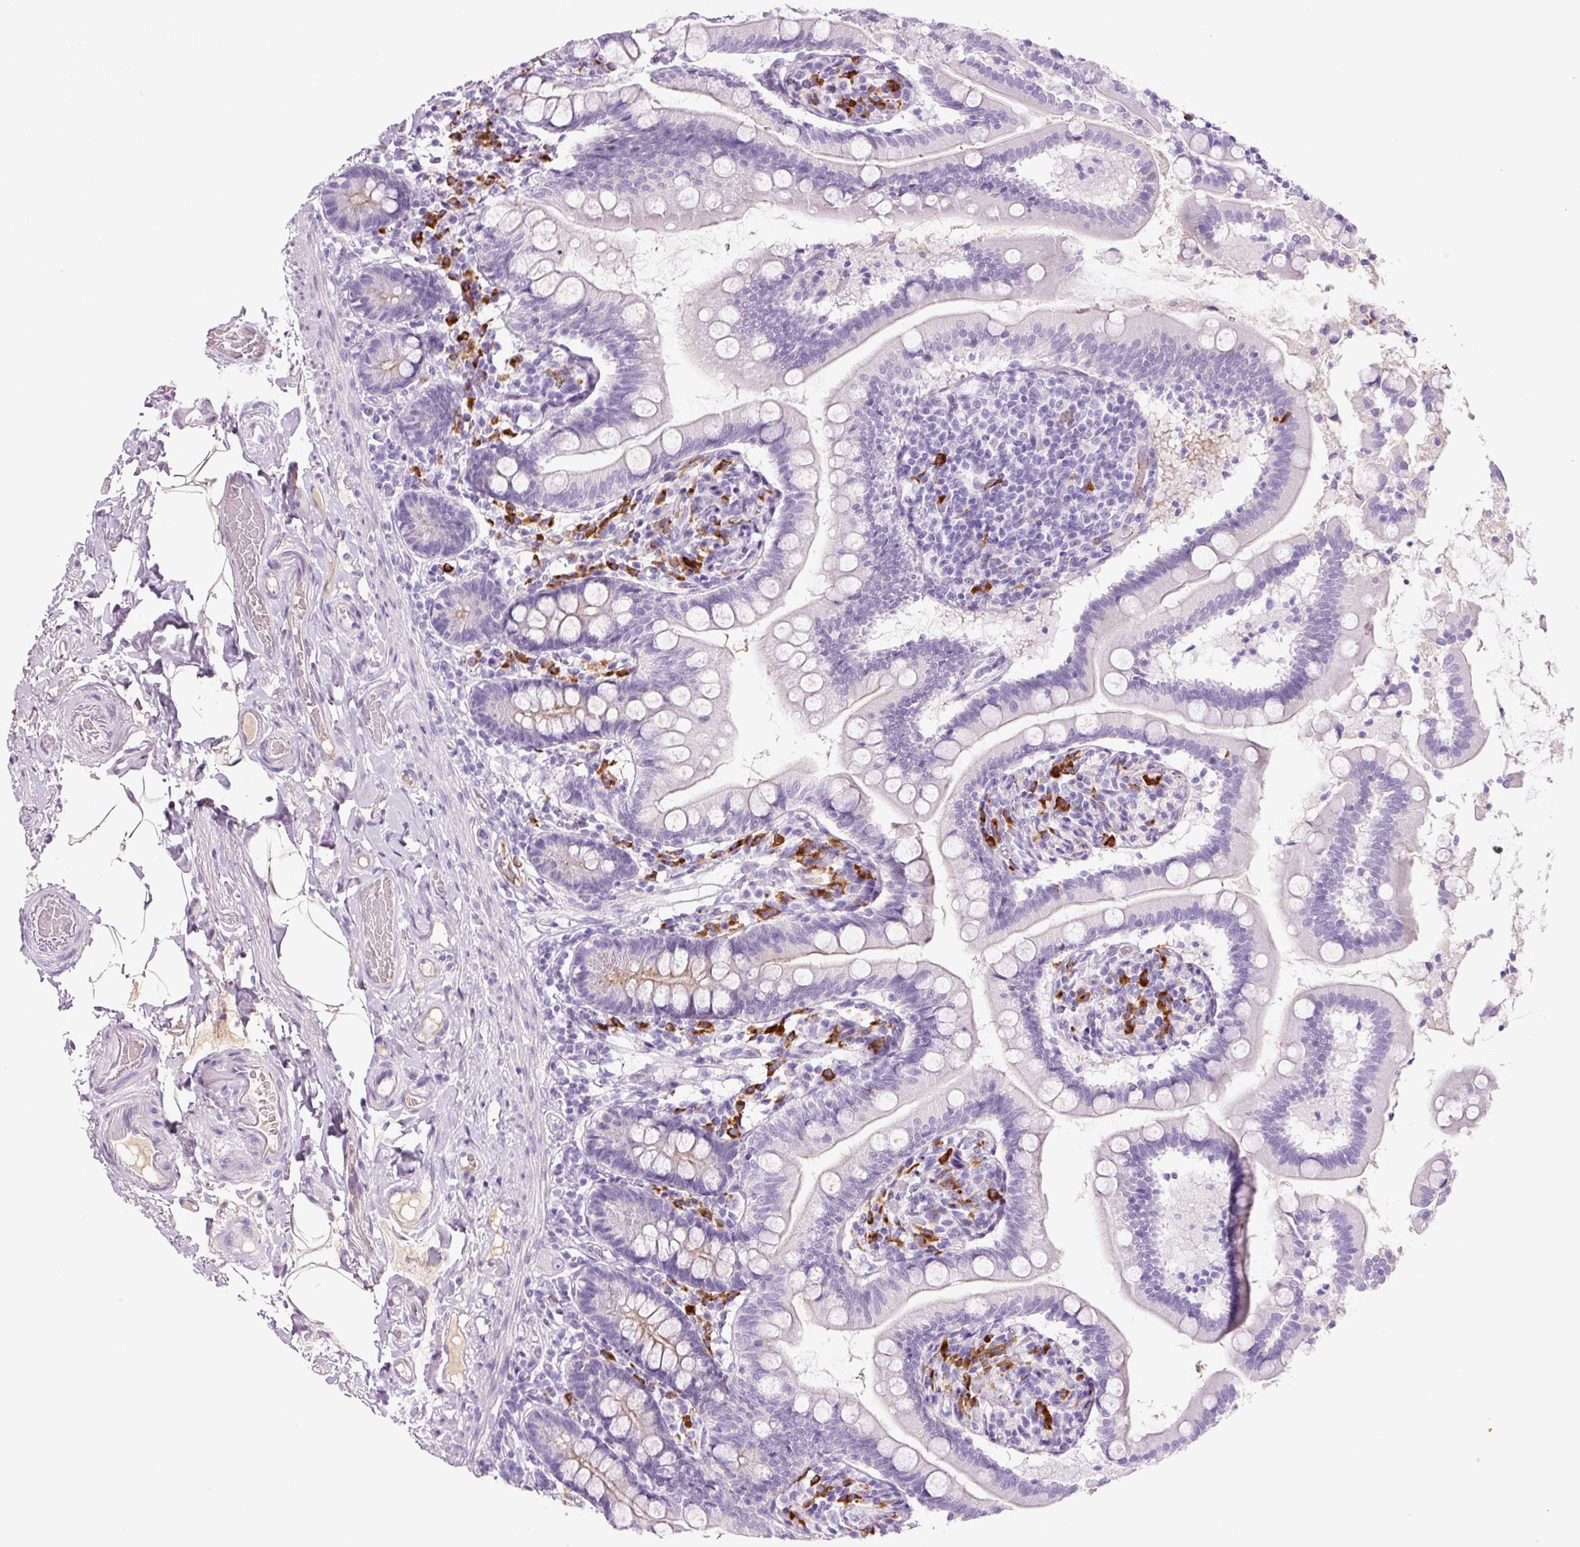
{"staining": {"intensity": "negative", "quantity": "none", "location": "none"}, "tissue": "small intestine", "cell_type": "Glandular cells", "image_type": "normal", "snomed": [{"axis": "morphology", "description": "Normal tissue, NOS"}, {"axis": "topography", "description": "Small intestine"}], "caption": "Protein analysis of normal small intestine displays no significant staining in glandular cells.", "gene": "KLF1", "patient": {"sex": "female", "age": 64}}